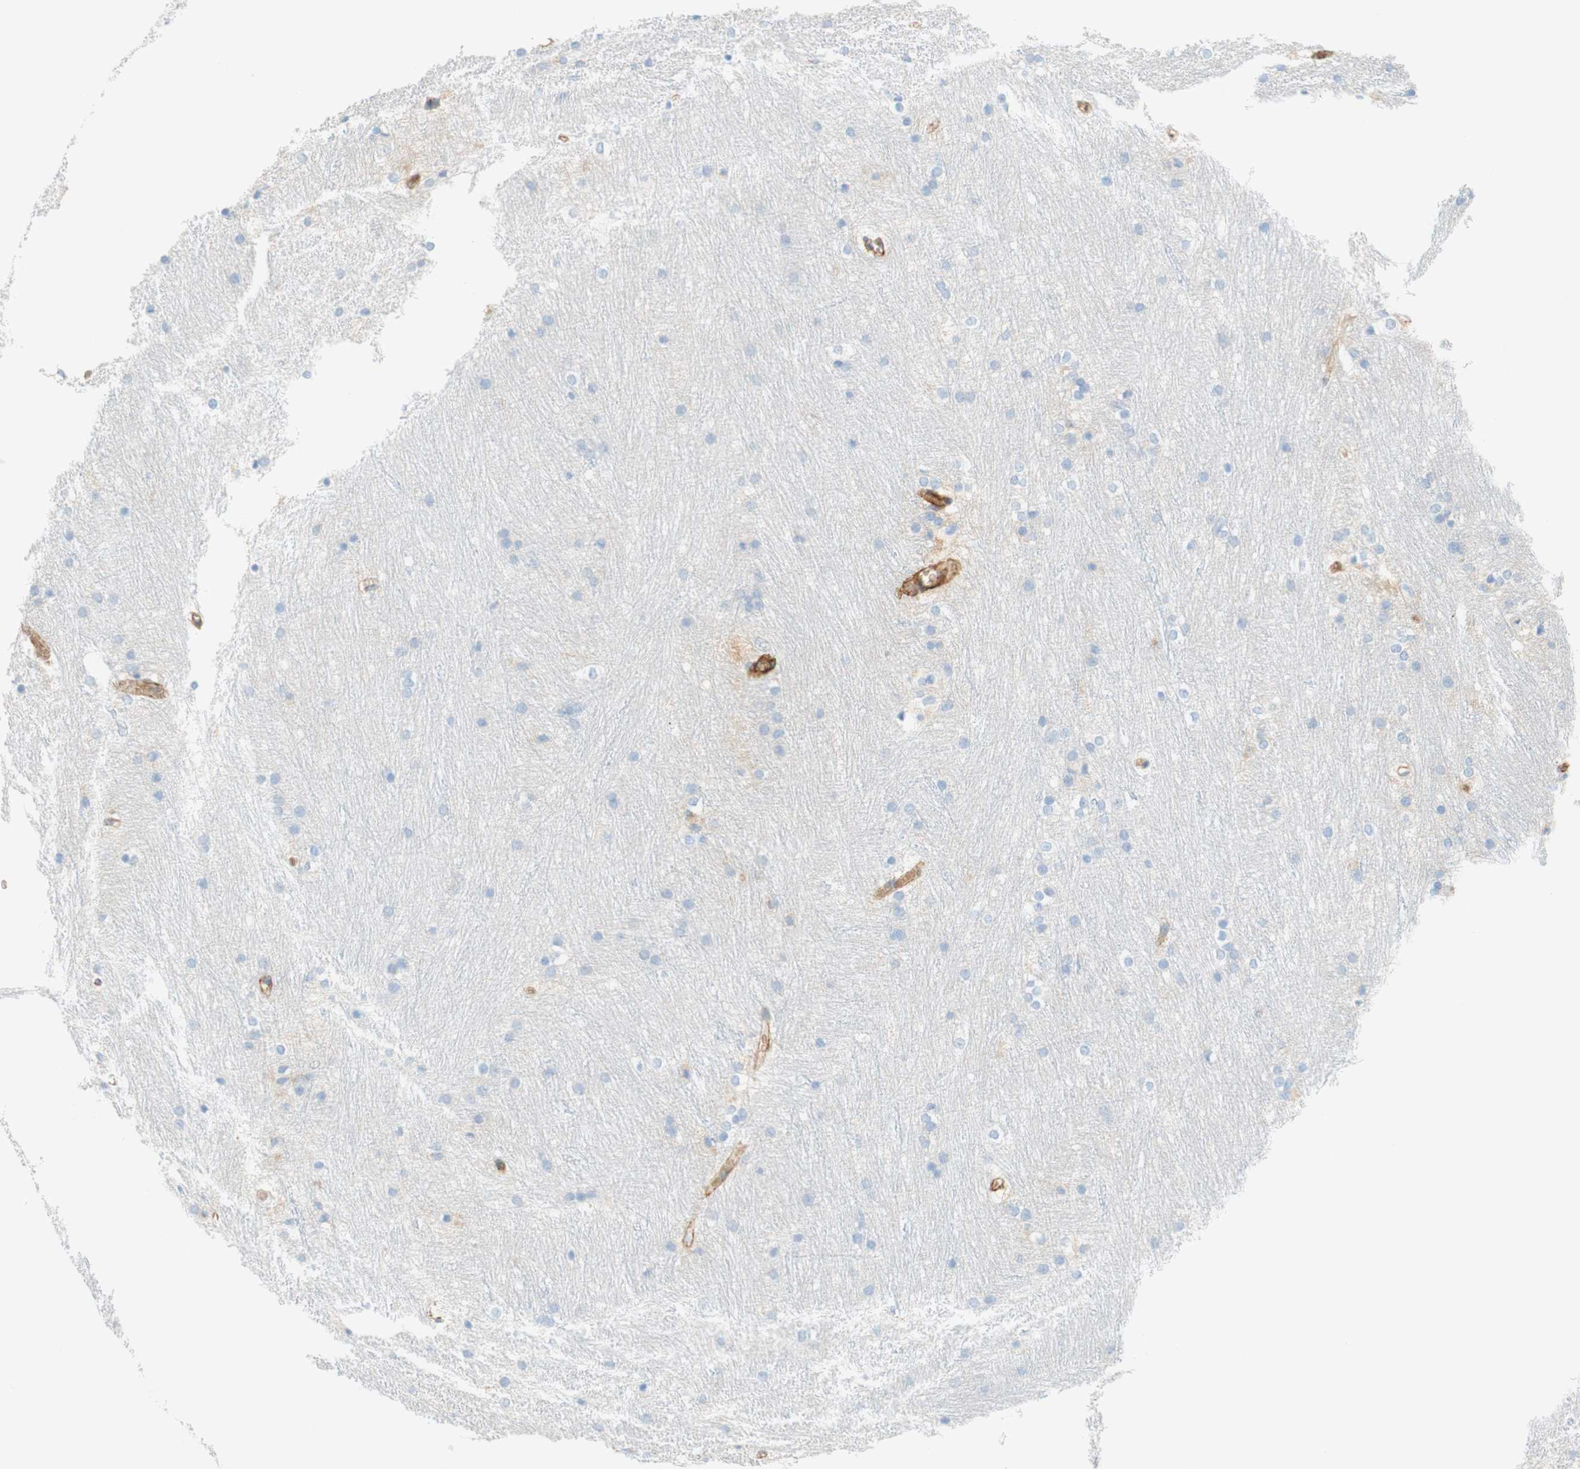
{"staining": {"intensity": "negative", "quantity": "none", "location": "none"}, "tissue": "caudate", "cell_type": "Glial cells", "image_type": "normal", "snomed": [{"axis": "morphology", "description": "Normal tissue, NOS"}, {"axis": "topography", "description": "Lateral ventricle wall"}], "caption": "Immunohistochemistry micrograph of benign caudate: caudate stained with DAB (3,3'-diaminobenzidine) exhibits no significant protein expression in glial cells.", "gene": "STOM", "patient": {"sex": "female", "age": 19}}